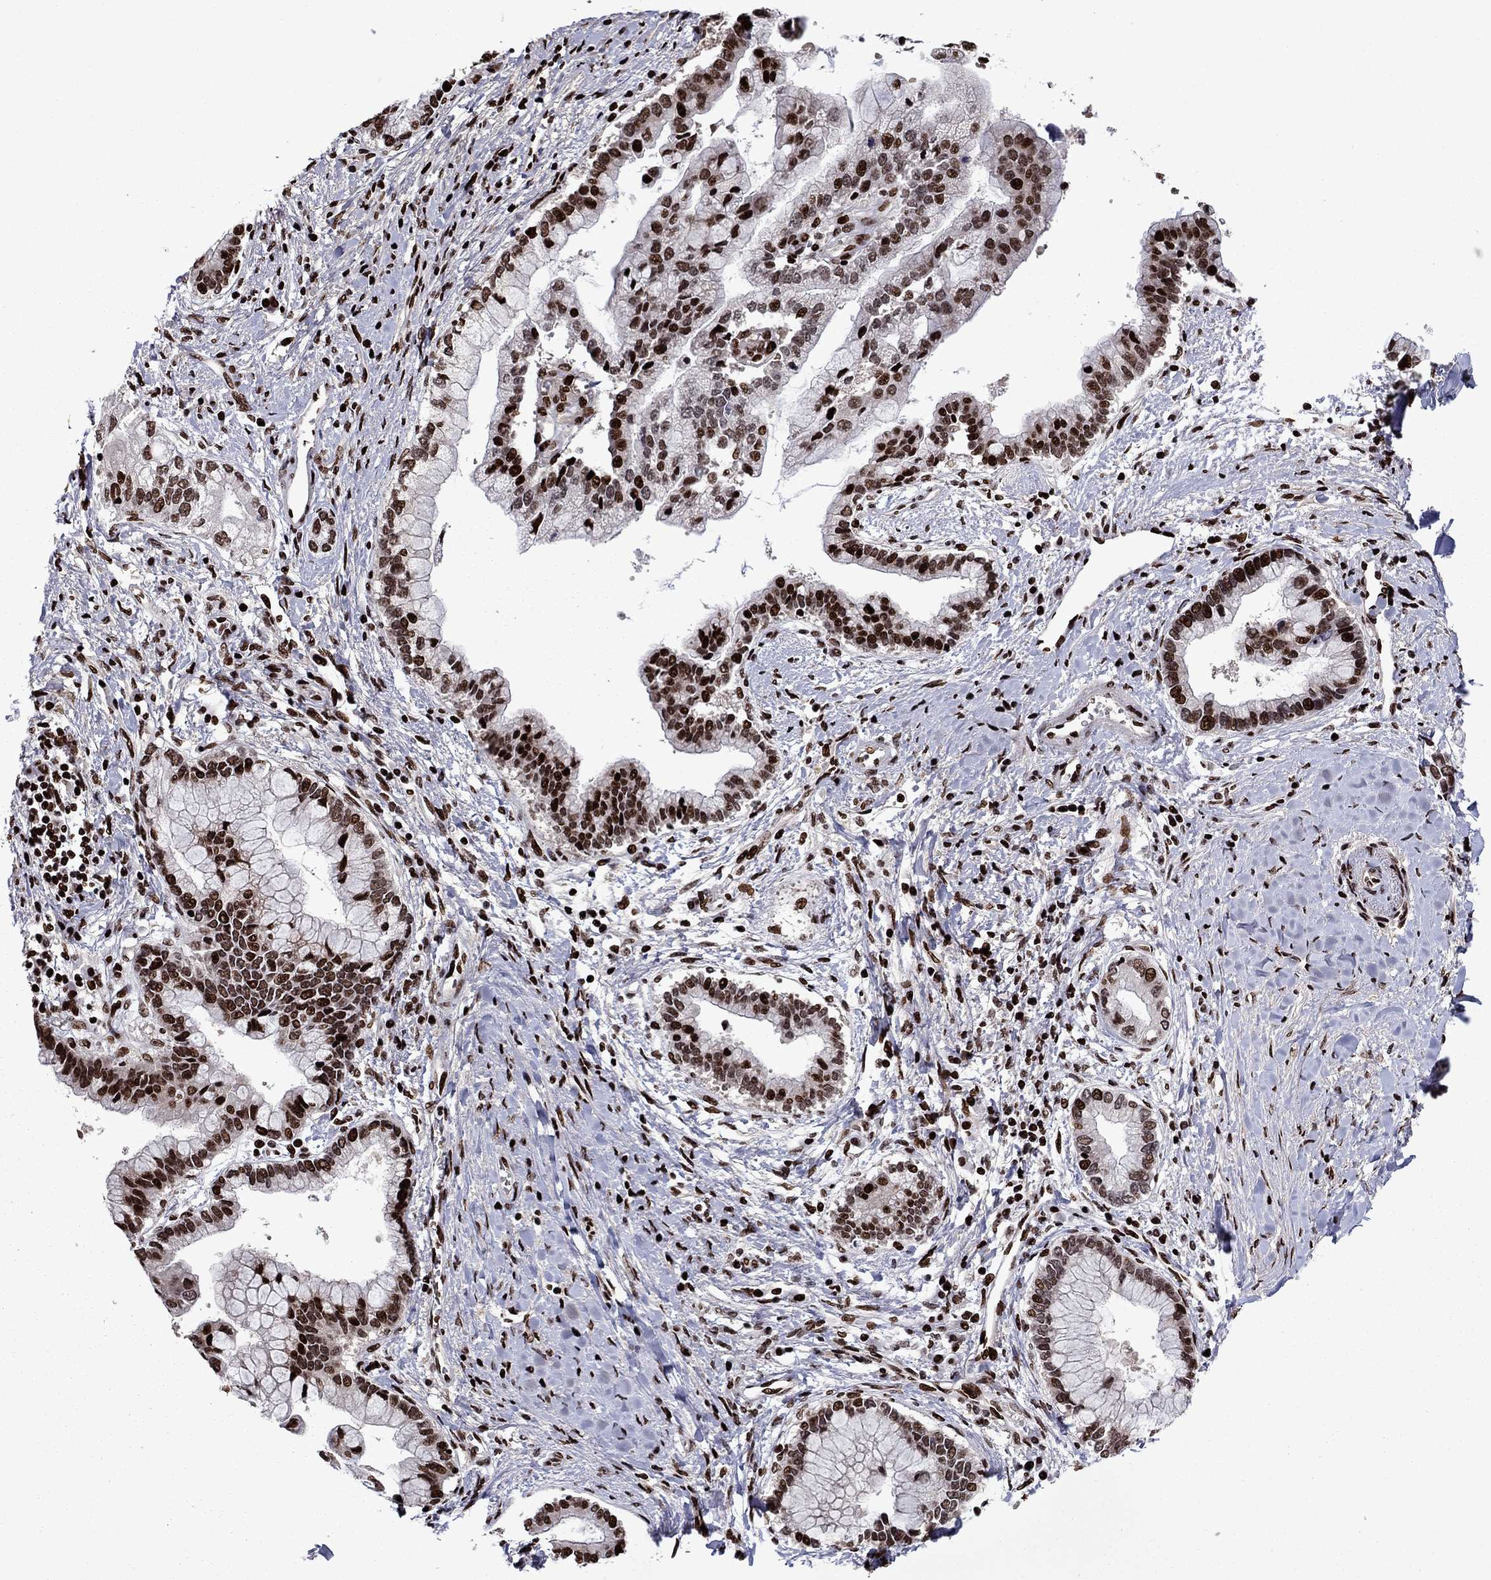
{"staining": {"intensity": "strong", "quantity": ">75%", "location": "nuclear"}, "tissue": "liver cancer", "cell_type": "Tumor cells", "image_type": "cancer", "snomed": [{"axis": "morphology", "description": "Cholangiocarcinoma"}, {"axis": "topography", "description": "Liver"}], "caption": "A high amount of strong nuclear staining is present in about >75% of tumor cells in cholangiocarcinoma (liver) tissue.", "gene": "LIMK1", "patient": {"sex": "male", "age": 50}}